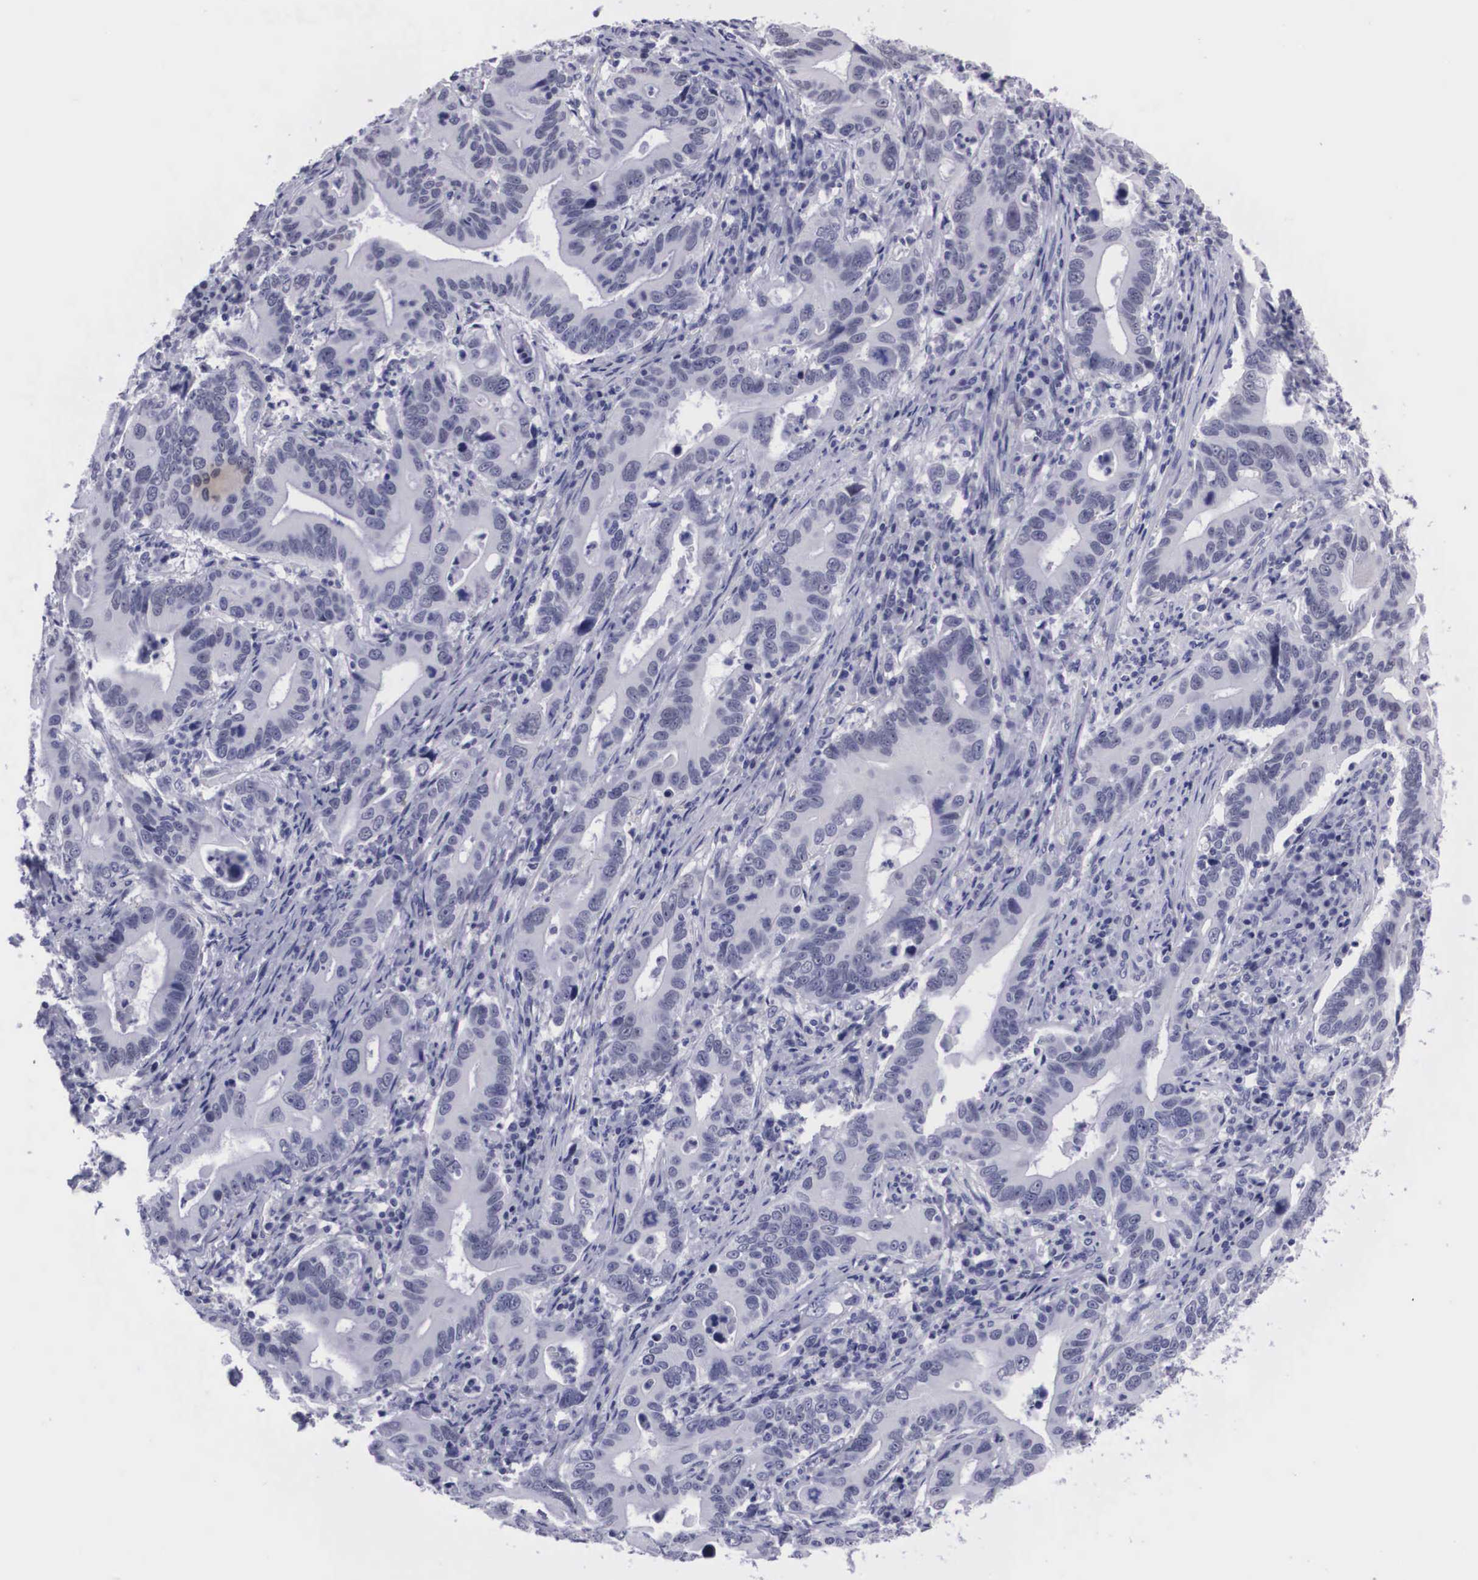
{"staining": {"intensity": "negative", "quantity": "none", "location": "none"}, "tissue": "stomach cancer", "cell_type": "Tumor cells", "image_type": "cancer", "snomed": [{"axis": "morphology", "description": "Adenocarcinoma, NOS"}, {"axis": "topography", "description": "Stomach, upper"}], "caption": "Immunohistochemistry (IHC) of stomach cancer displays no expression in tumor cells.", "gene": "C22orf31", "patient": {"sex": "male", "age": 63}}